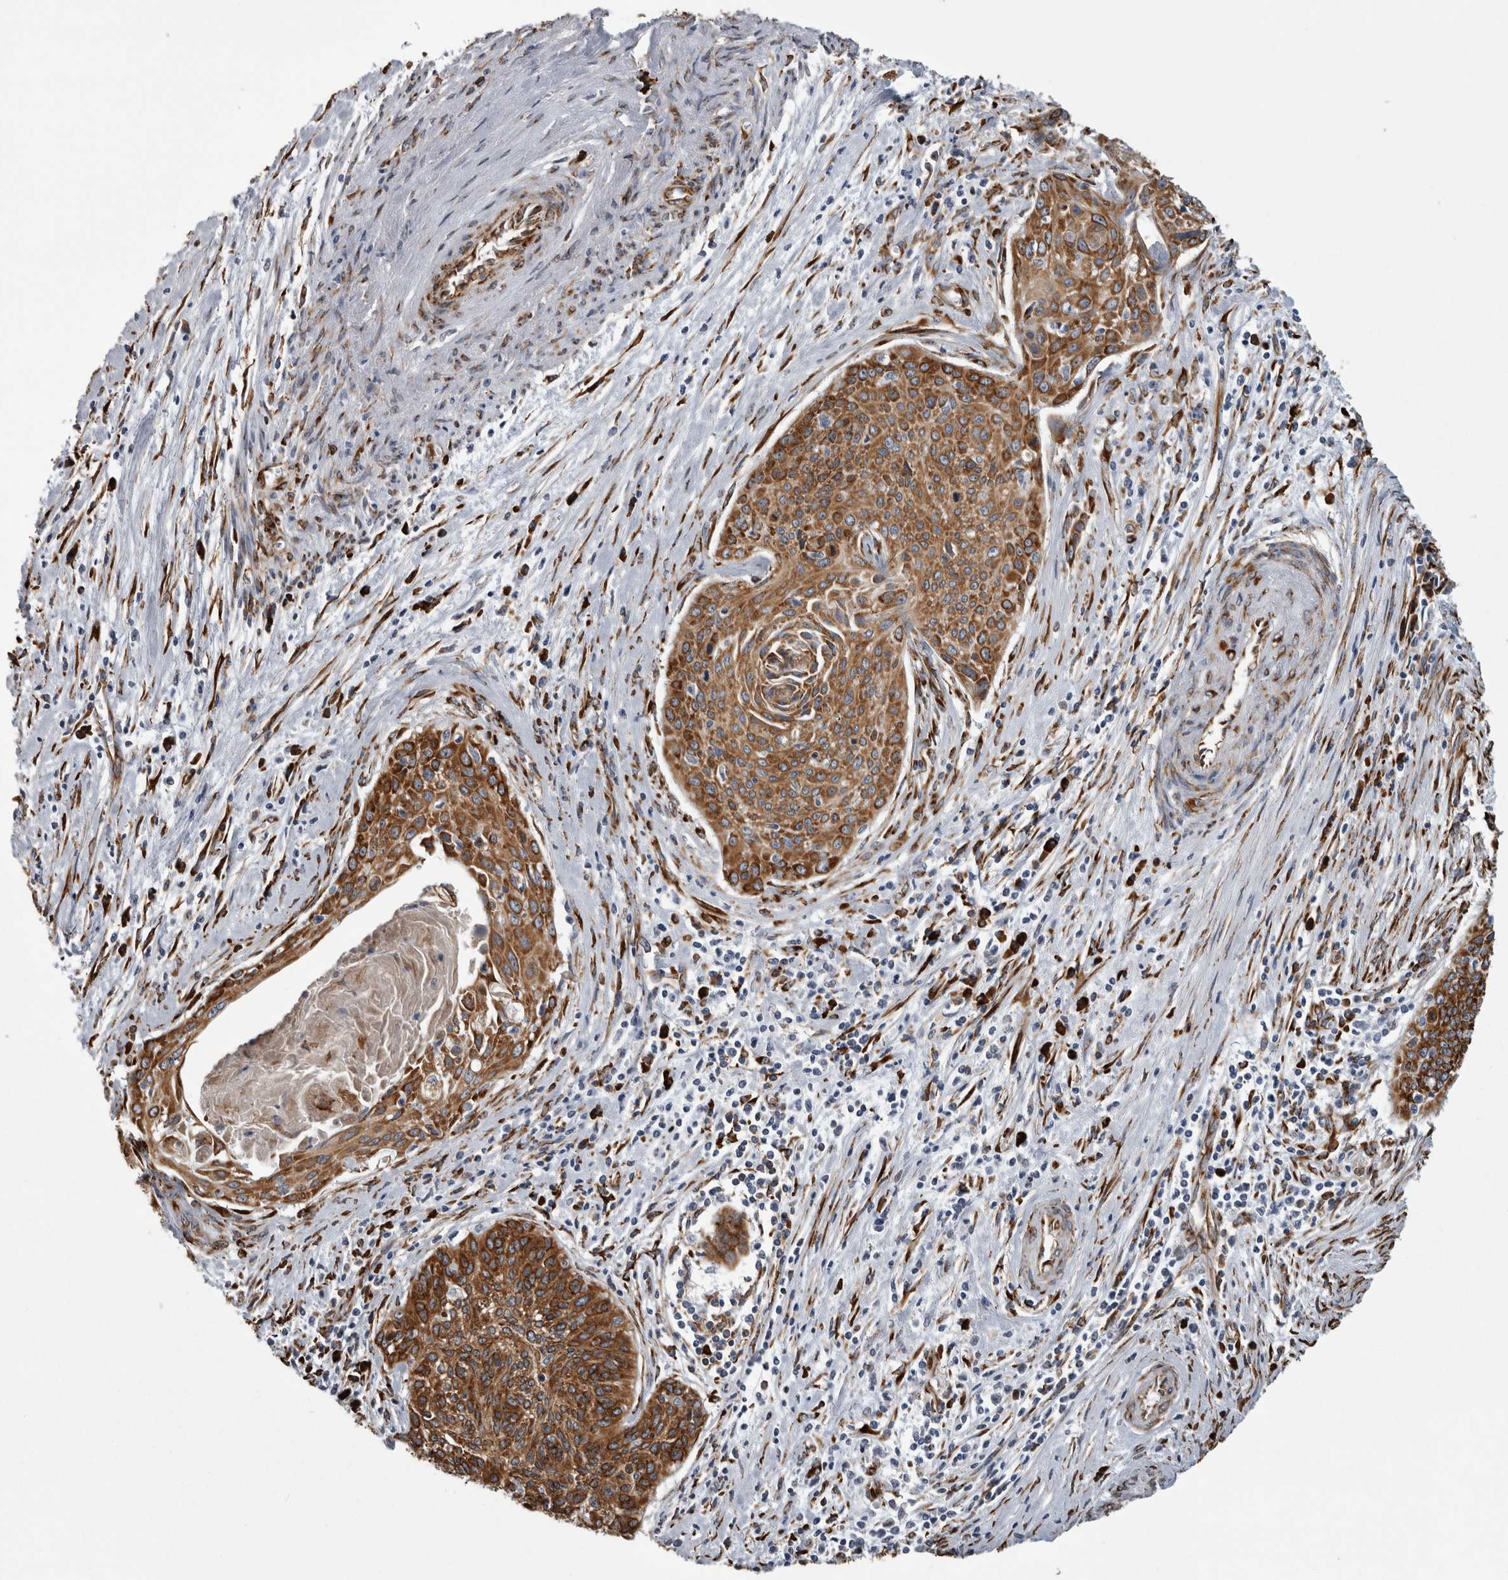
{"staining": {"intensity": "strong", "quantity": ">75%", "location": "cytoplasmic/membranous"}, "tissue": "cervical cancer", "cell_type": "Tumor cells", "image_type": "cancer", "snomed": [{"axis": "morphology", "description": "Squamous cell carcinoma, NOS"}, {"axis": "topography", "description": "Cervix"}], "caption": "Human squamous cell carcinoma (cervical) stained for a protein (brown) demonstrates strong cytoplasmic/membranous positive positivity in about >75% of tumor cells.", "gene": "FHIP2B", "patient": {"sex": "female", "age": 55}}